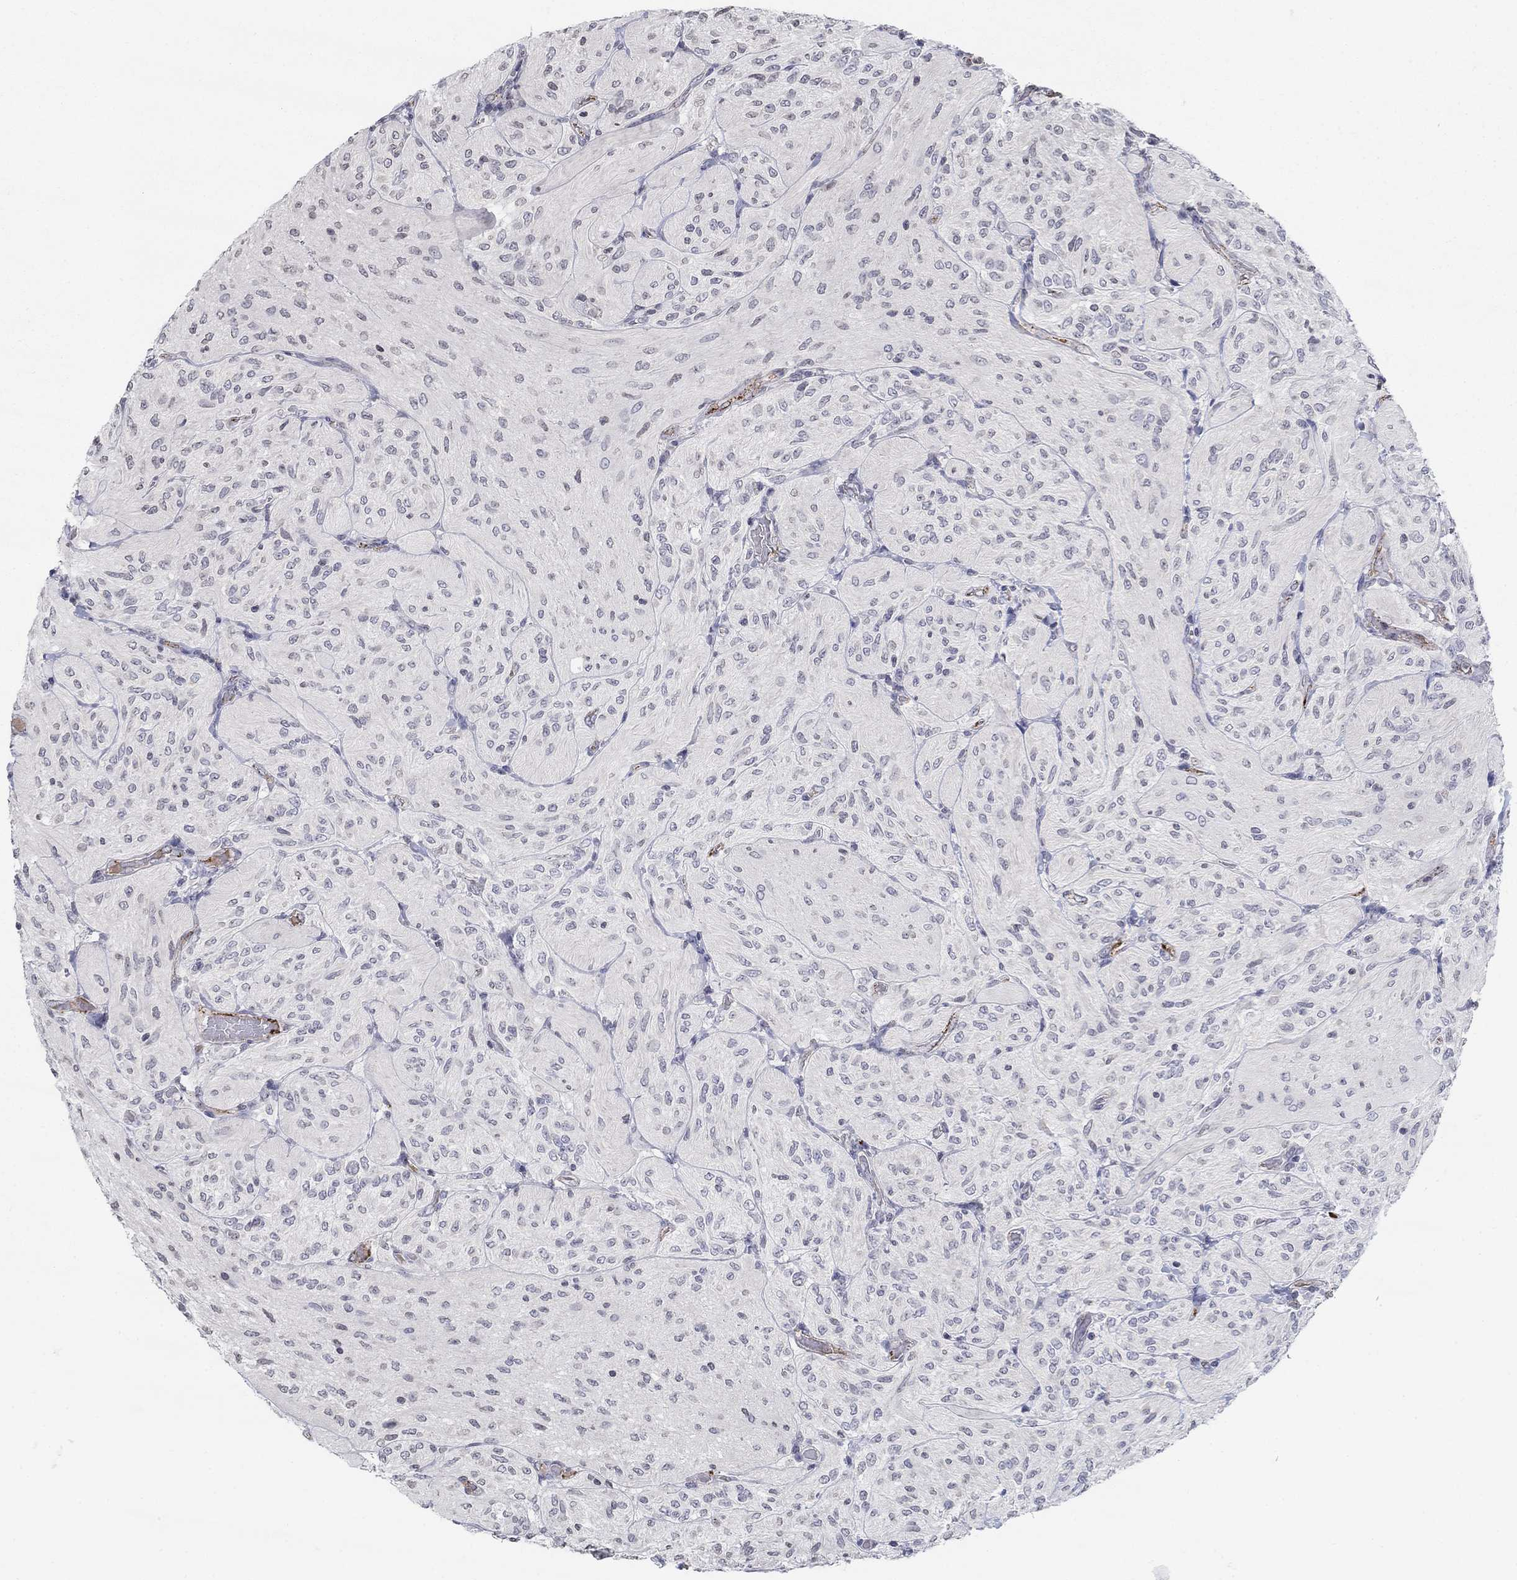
{"staining": {"intensity": "negative", "quantity": "none", "location": "none"}, "tissue": "glioma", "cell_type": "Tumor cells", "image_type": "cancer", "snomed": [{"axis": "morphology", "description": "Glioma, malignant, Low grade"}, {"axis": "topography", "description": "Brain"}], "caption": "Immunohistochemistry of malignant glioma (low-grade) exhibits no staining in tumor cells.", "gene": "TINAG", "patient": {"sex": "male", "age": 3}}